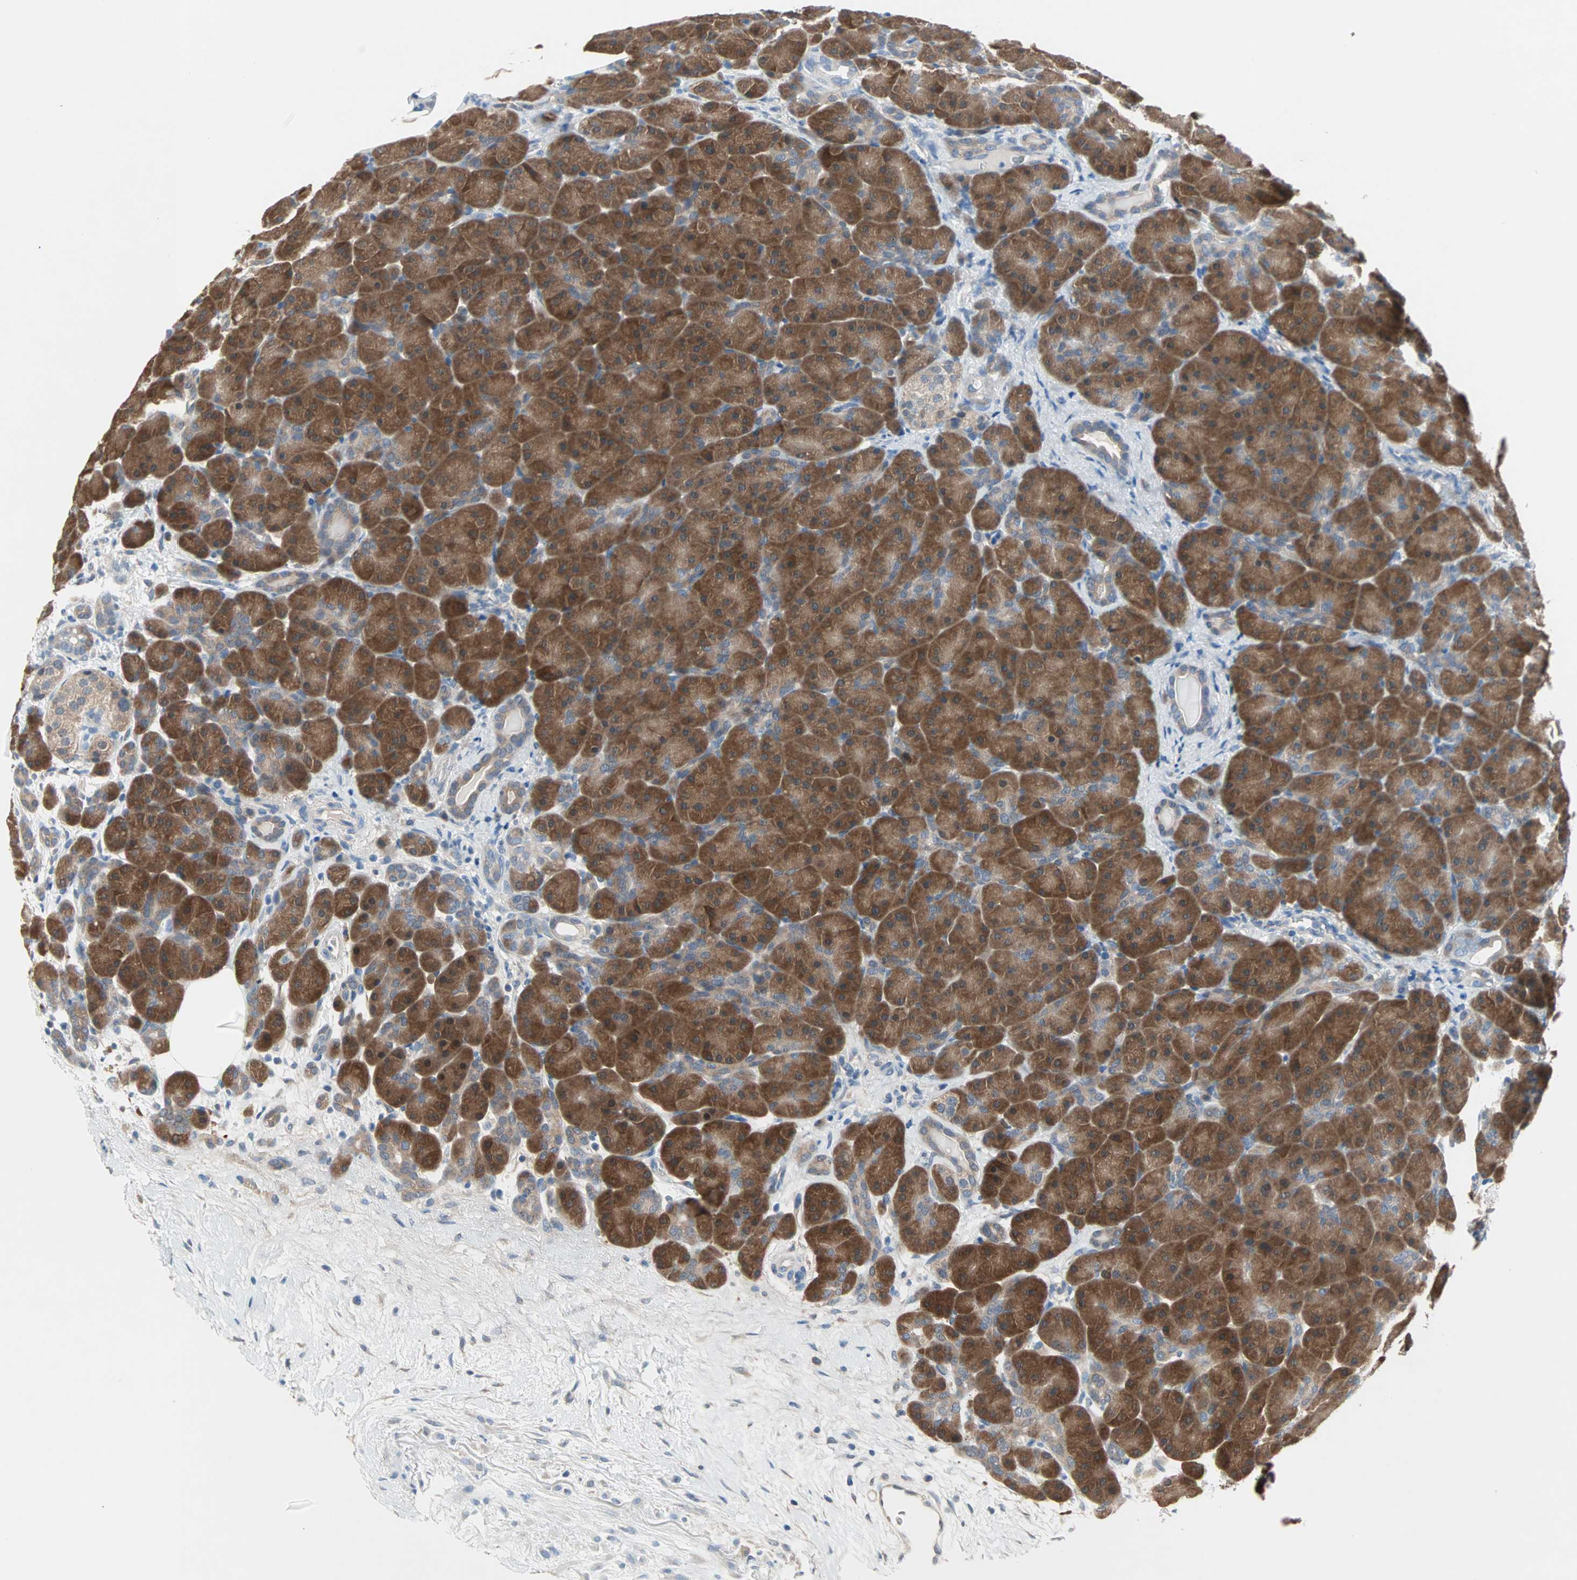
{"staining": {"intensity": "strong", "quantity": ">75%", "location": "cytoplasmic/membranous"}, "tissue": "pancreas", "cell_type": "Exocrine glandular cells", "image_type": "normal", "snomed": [{"axis": "morphology", "description": "Normal tissue, NOS"}, {"axis": "topography", "description": "Pancreas"}], "caption": "Protein staining displays strong cytoplasmic/membranous positivity in about >75% of exocrine glandular cells in unremarkable pancreas.", "gene": "MPI", "patient": {"sex": "male", "age": 66}}